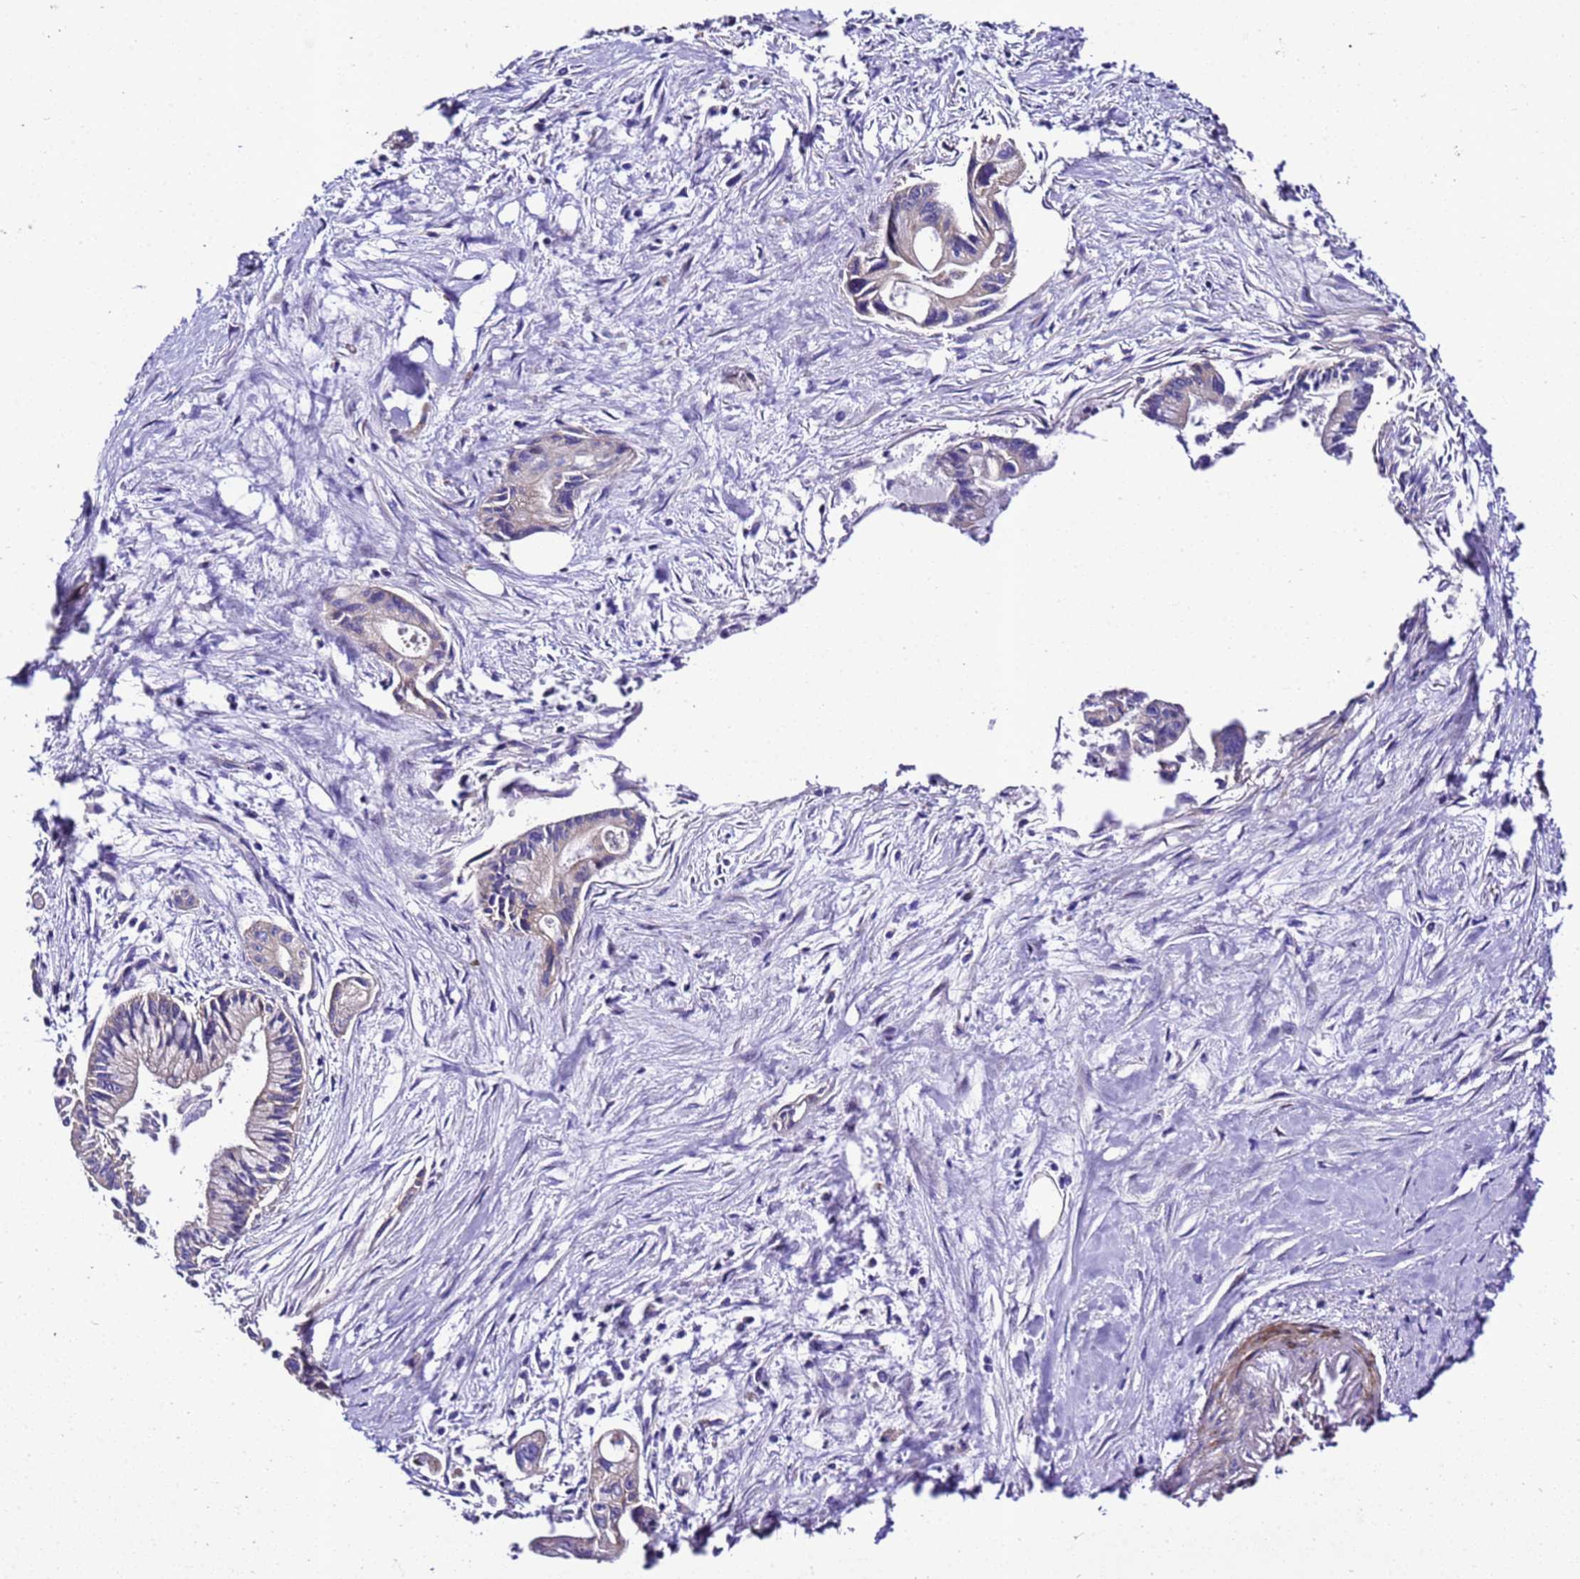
{"staining": {"intensity": "negative", "quantity": "none", "location": "none"}, "tissue": "pancreatic cancer", "cell_type": "Tumor cells", "image_type": "cancer", "snomed": [{"axis": "morphology", "description": "Adenocarcinoma, NOS"}, {"axis": "topography", "description": "Pancreas"}], "caption": "A high-resolution histopathology image shows immunohistochemistry (IHC) staining of adenocarcinoma (pancreatic), which displays no significant staining in tumor cells.", "gene": "ZNF417", "patient": {"sex": "male", "age": 70}}